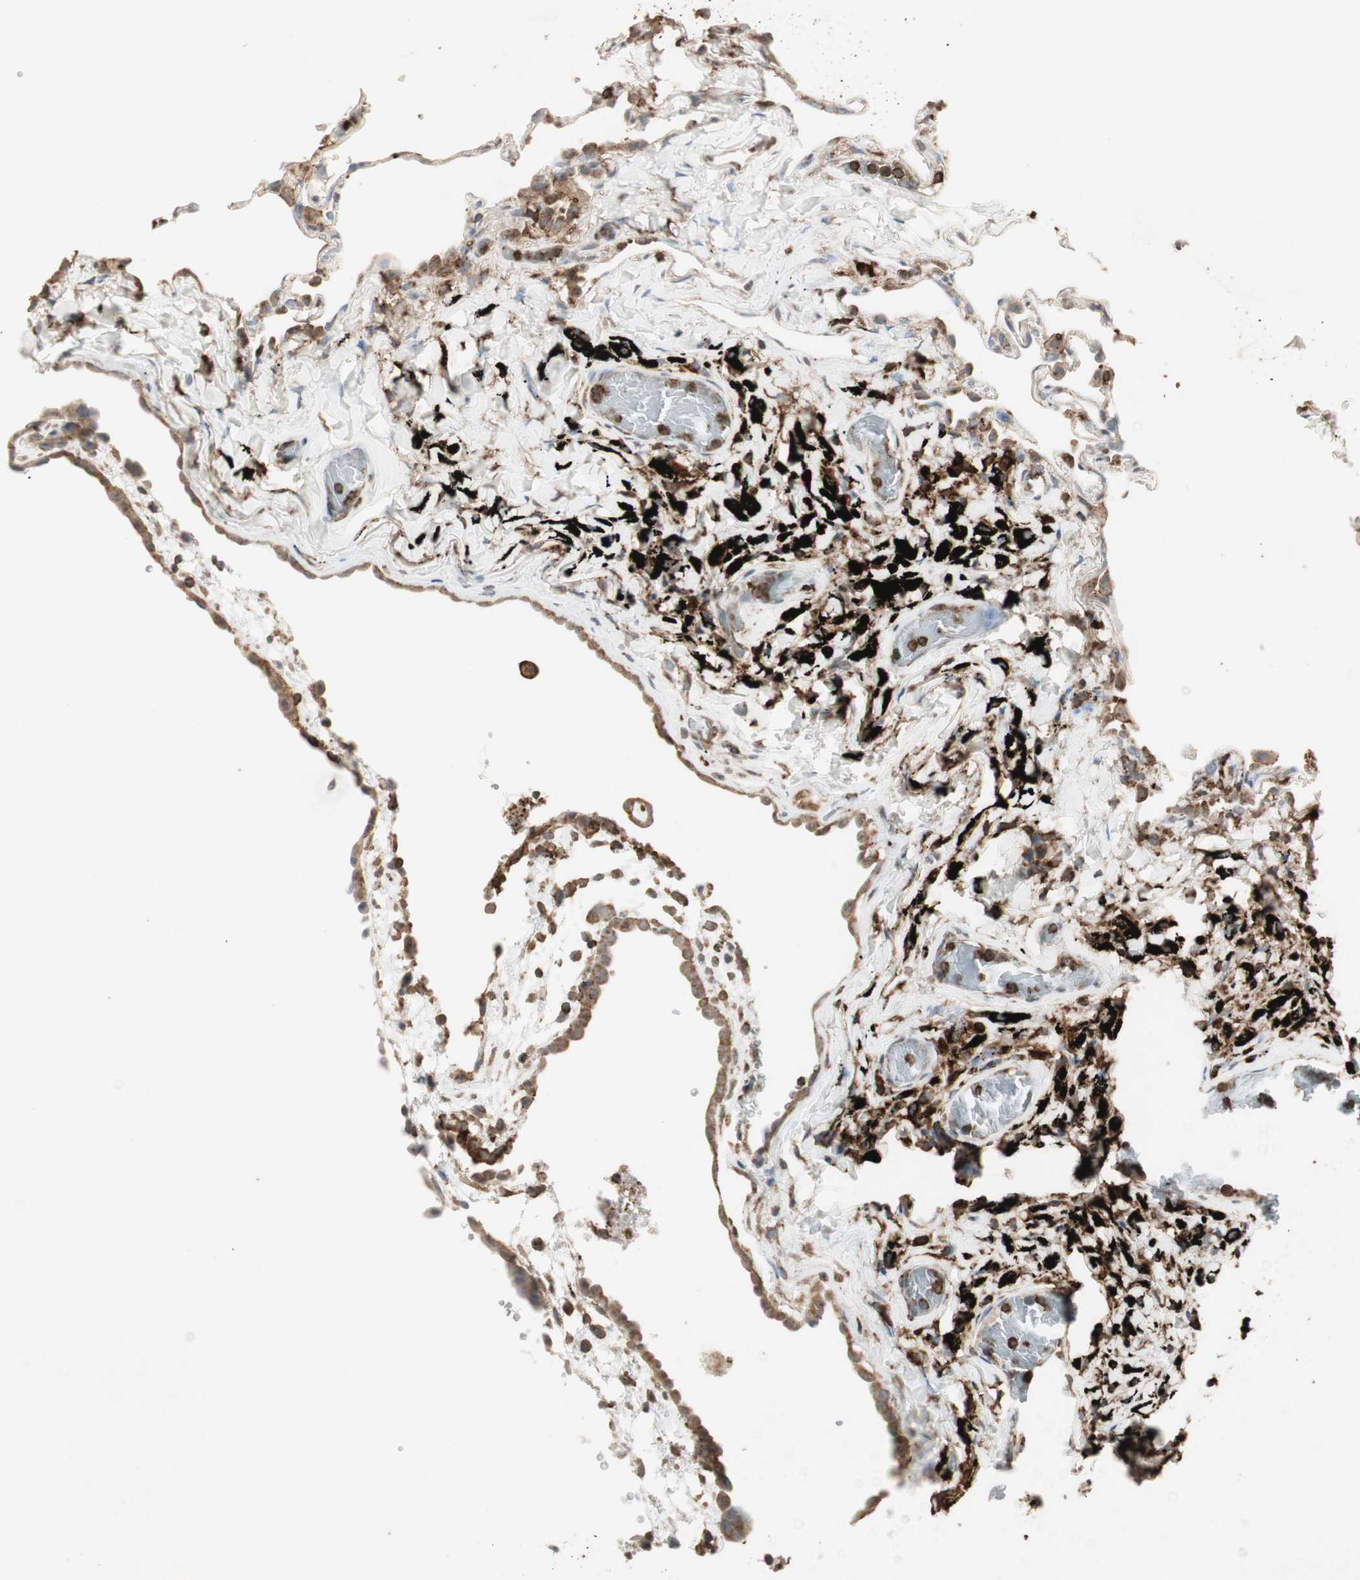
{"staining": {"intensity": "moderate", "quantity": "25%-75%", "location": "cytoplasmic/membranous"}, "tissue": "lung", "cell_type": "Alveolar cells", "image_type": "normal", "snomed": [{"axis": "morphology", "description": "Normal tissue, NOS"}, {"axis": "topography", "description": "Lung"}], "caption": "Immunohistochemistry (IHC) (DAB (3,3'-diaminobenzidine)) staining of normal lung shows moderate cytoplasmic/membranous protein staining in approximately 25%-75% of alveolar cells. (IHC, brightfield microscopy, high magnification).", "gene": "MMP3", "patient": {"sex": "male", "age": 59}}